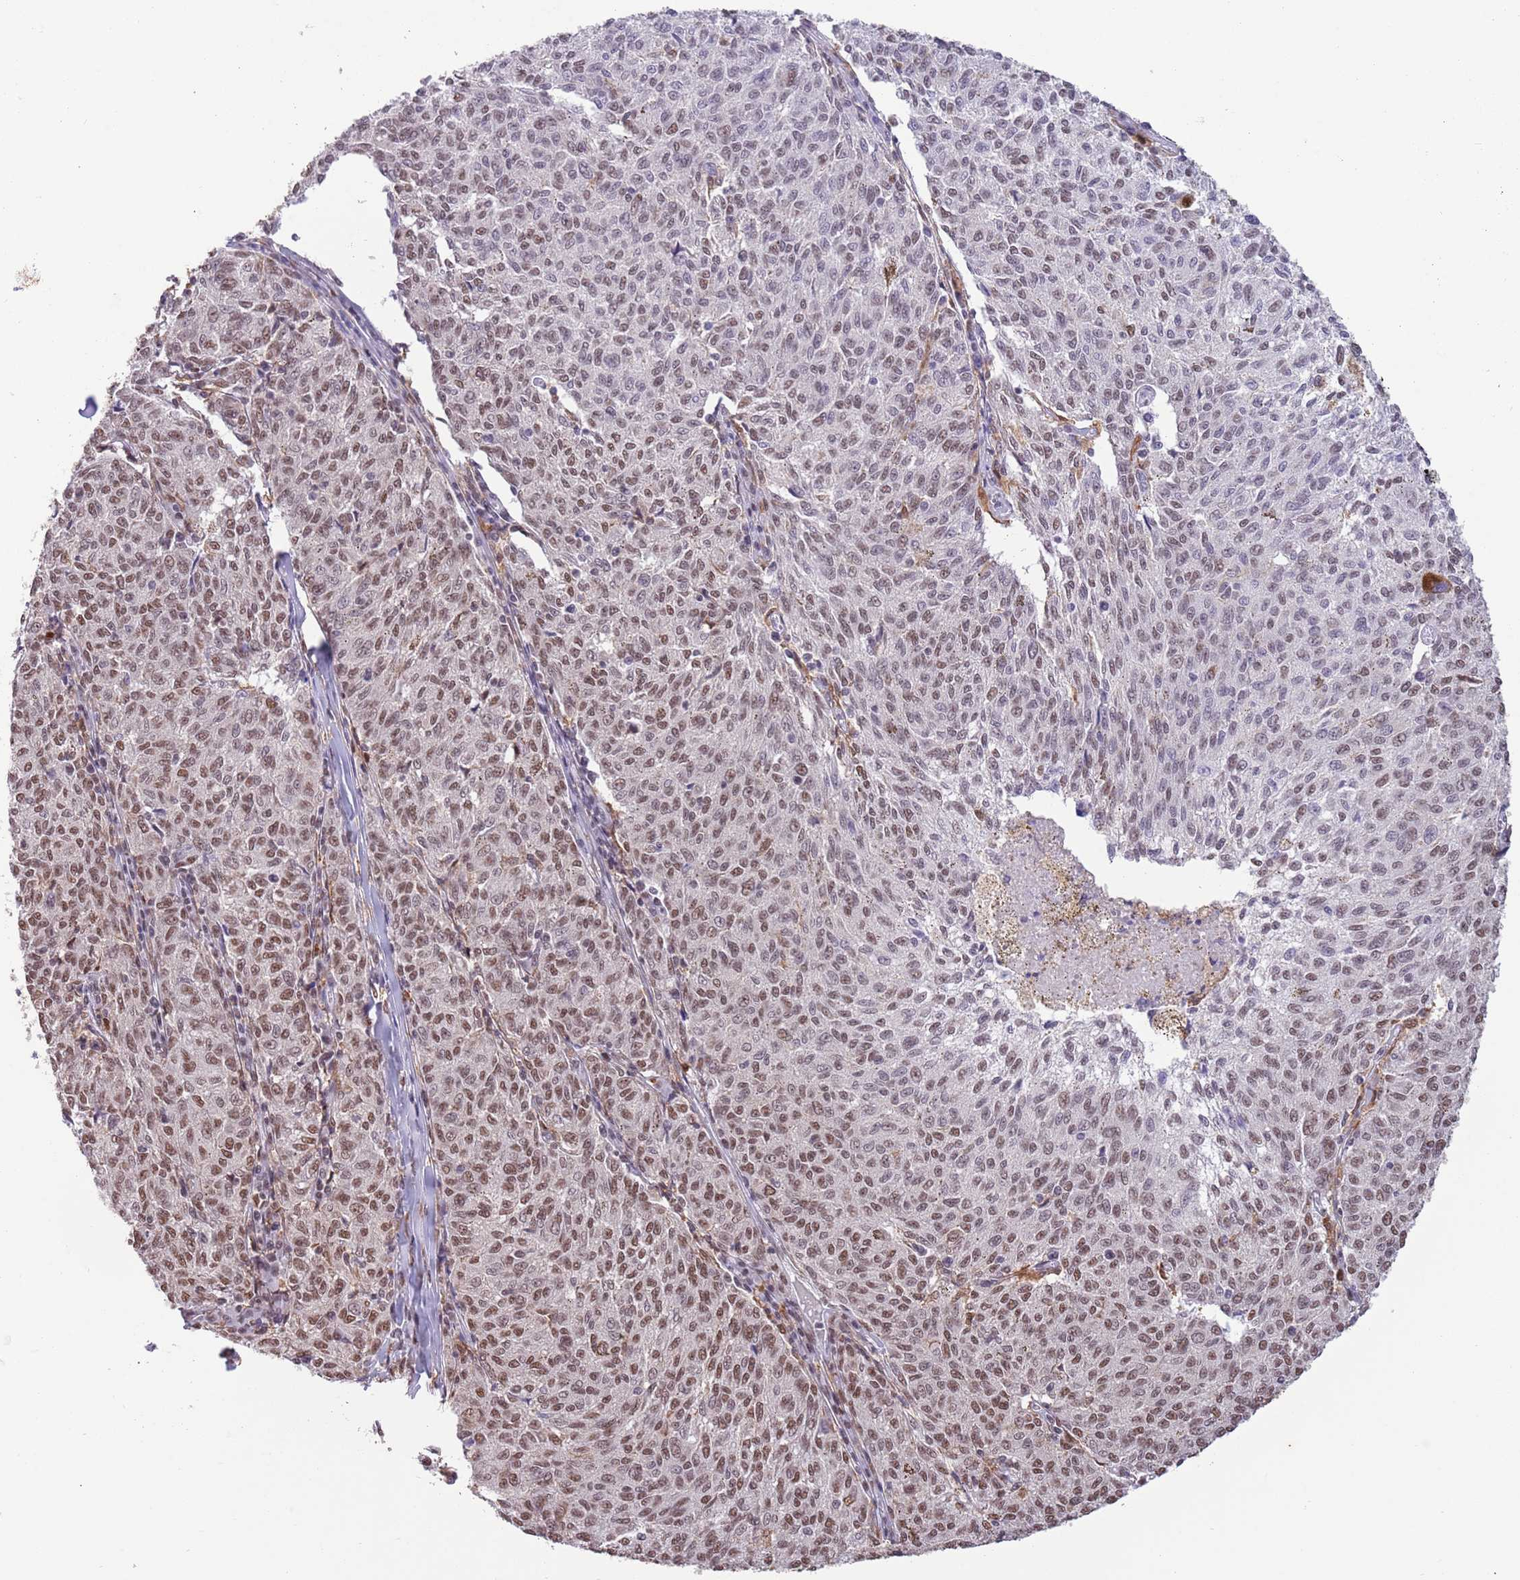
{"staining": {"intensity": "moderate", "quantity": "25%-75%", "location": "nuclear"}, "tissue": "melanoma", "cell_type": "Tumor cells", "image_type": "cancer", "snomed": [{"axis": "morphology", "description": "Malignant melanoma, NOS"}, {"axis": "topography", "description": "Skin"}], "caption": "Approximately 25%-75% of tumor cells in human melanoma display moderate nuclear protein staining as visualized by brown immunohistochemical staining.", "gene": "TRIM32", "patient": {"sex": "female", "age": 72}}